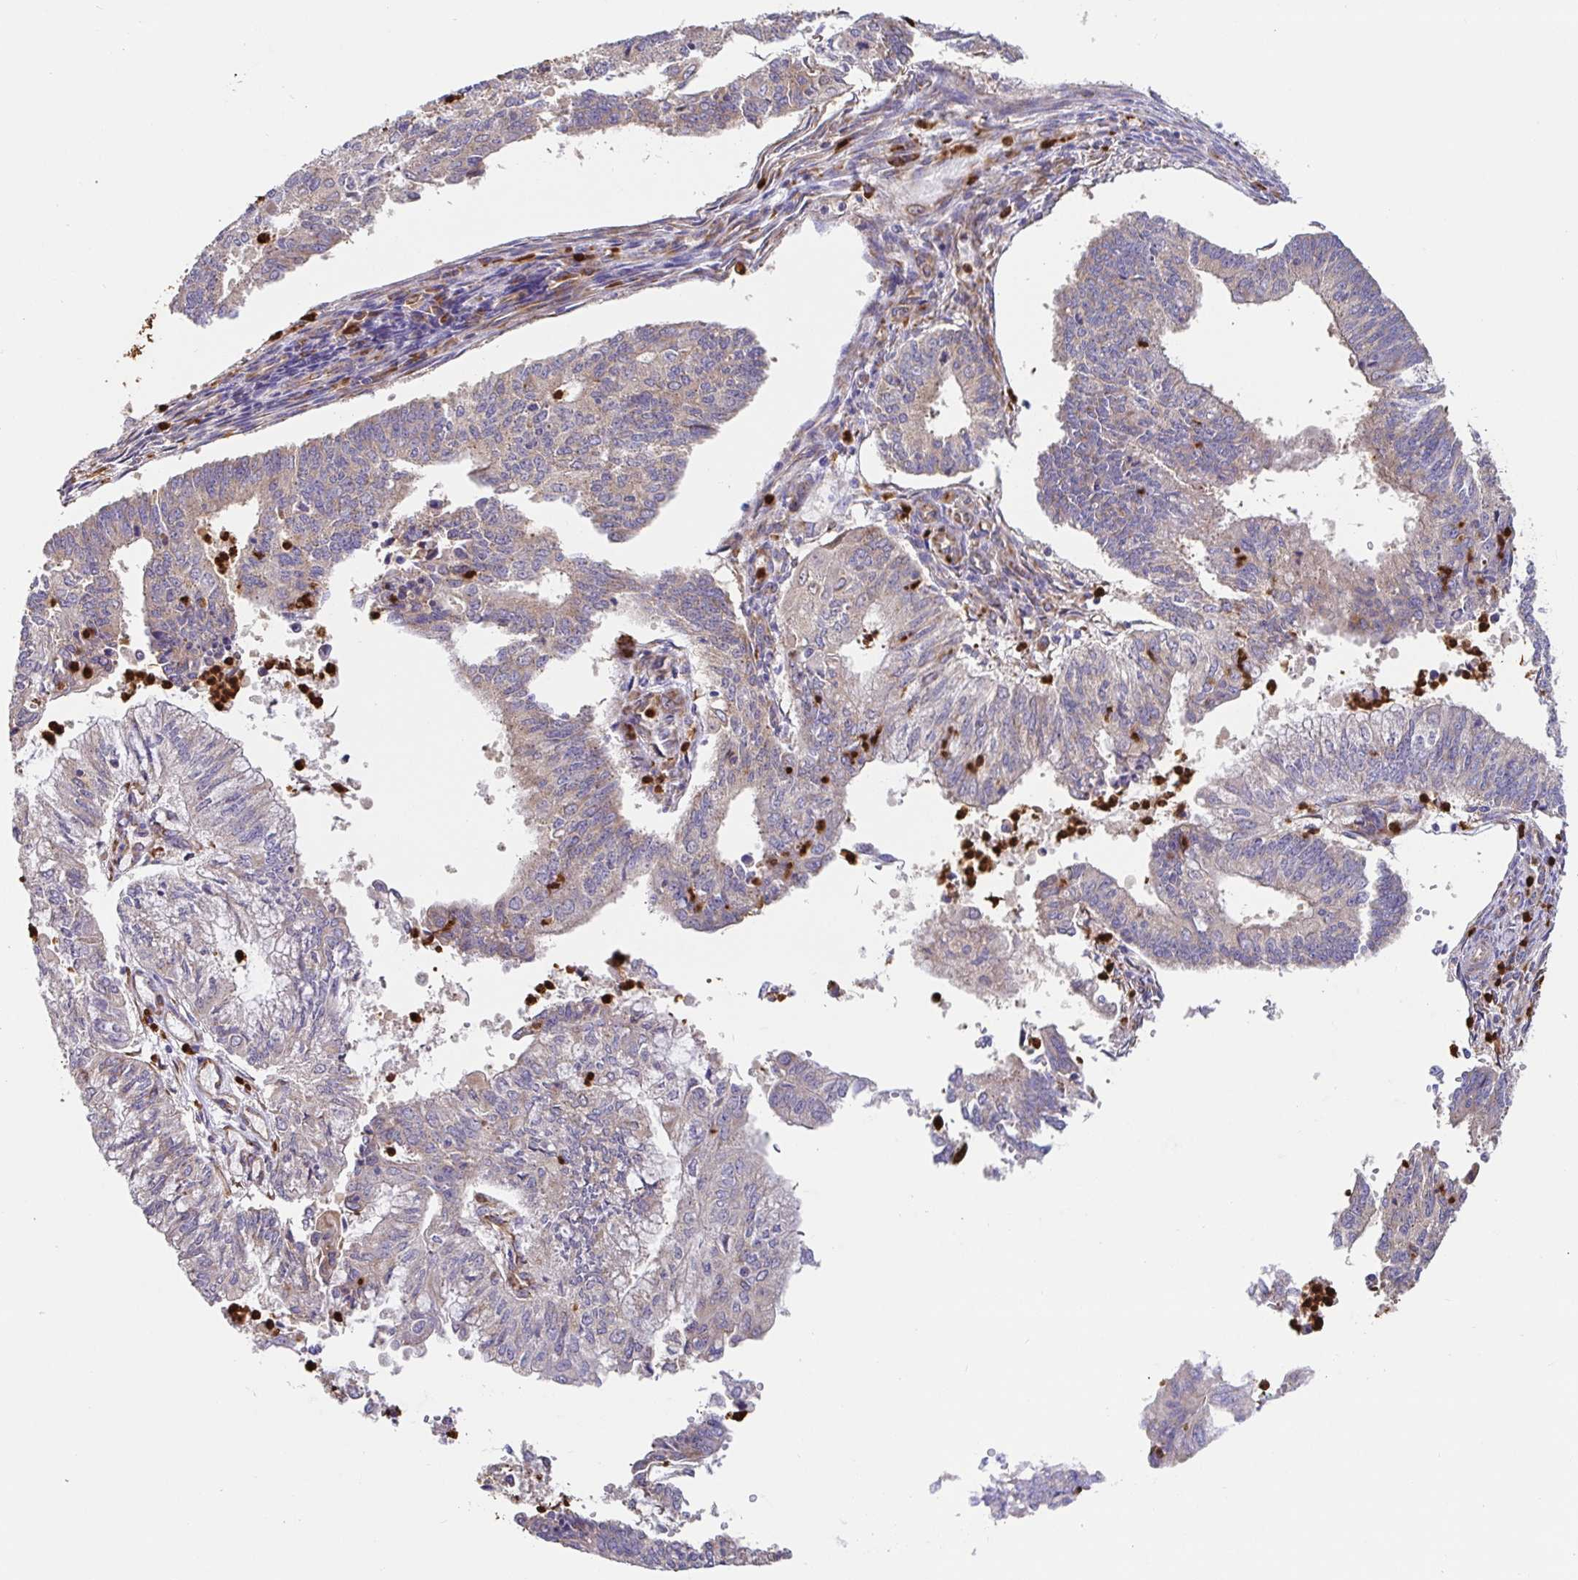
{"staining": {"intensity": "negative", "quantity": "none", "location": "none"}, "tissue": "endometrial cancer", "cell_type": "Tumor cells", "image_type": "cancer", "snomed": [{"axis": "morphology", "description": "Adenocarcinoma, NOS"}, {"axis": "topography", "description": "Endometrium"}], "caption": "Tumor cells show no significant positivity in adenocarcinoma (endometrial).", "gene": "PDPK1", "patient": {"sex": "female", "age": 61}}